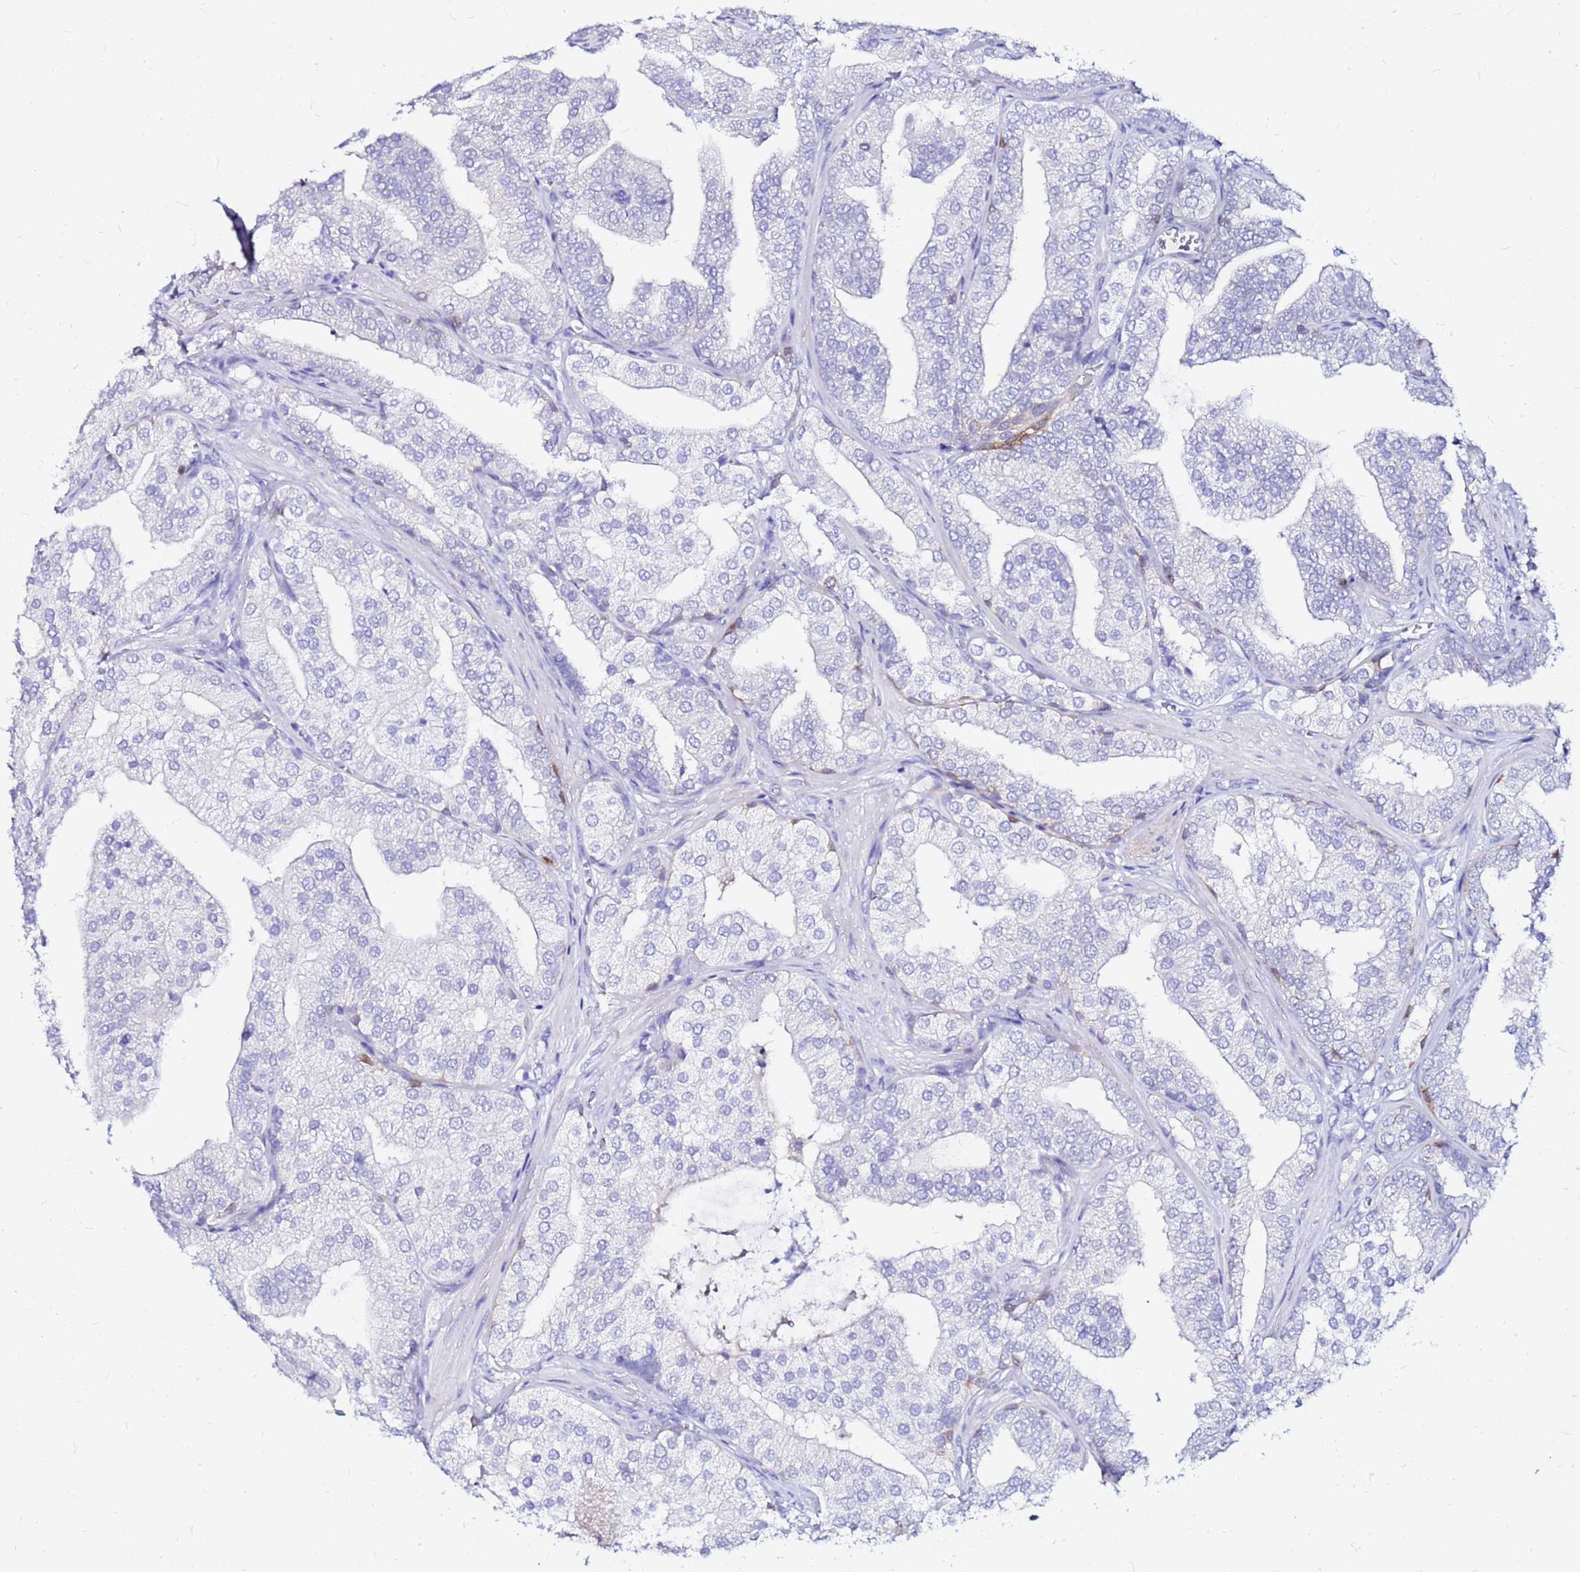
{"staining": {"intensity": "negative", "quantity": "none", "location": "none"}, "tissue": "prostate cancer", "cell_type": "Tumor cells", "image_type": "cancer", "snomed": [{"axis": "morphology", "description": "Adenocarcinoma, High grade"}, {"axis": "topography", "description": "Prostate"}], "caption": "This histopathology image is of high-grade adenocarcinoma (prostate) stained with immunohistochemistry (IHC) to label a protein in brown with the nuclei are counter-stained blue. There is no expression in tumor cells.", "gene": "PPP1R14C", "patient": {"sex": "male", "age": 50}}